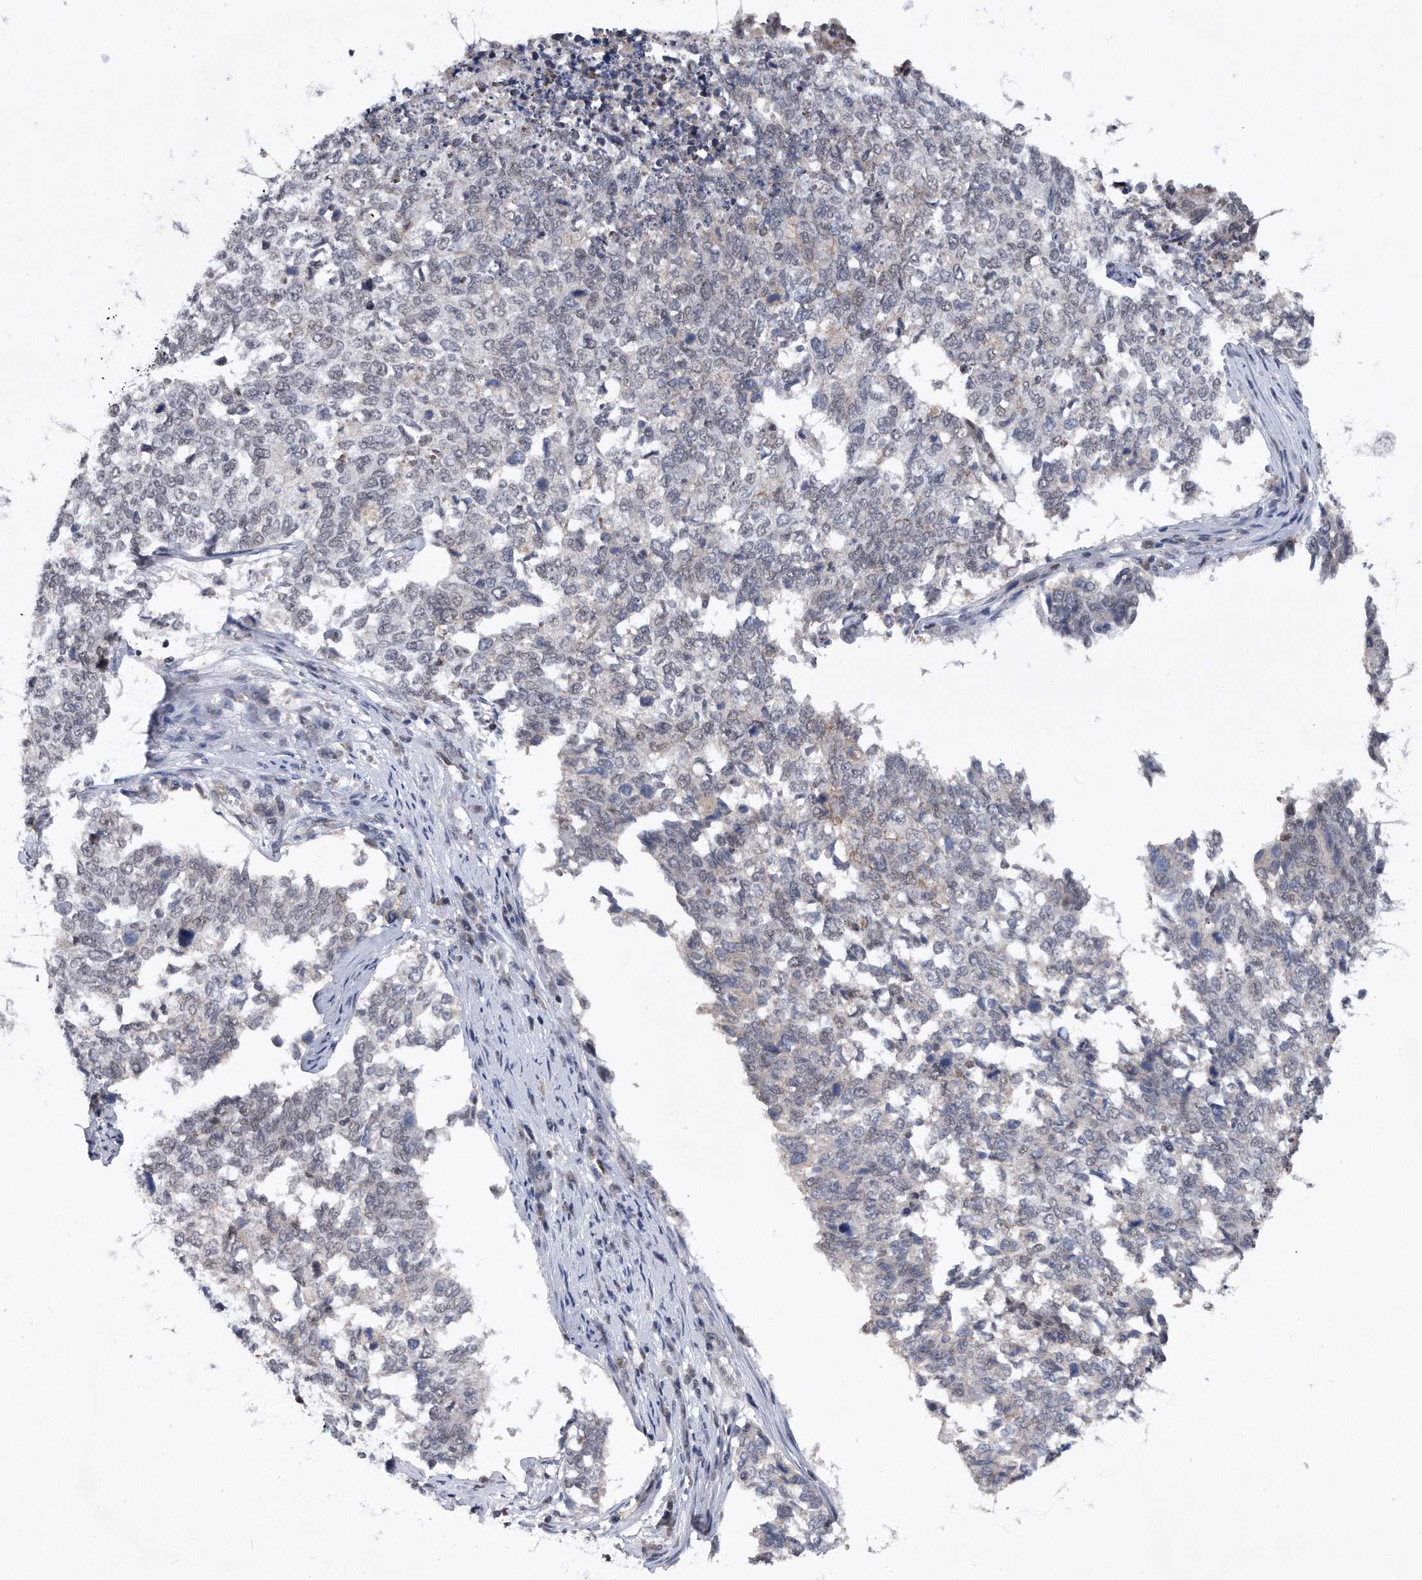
{"staining": {"intensity": "negative", "quantity": "none", "location": "none"}, "tissue": "cervical cancer", "cell_type": "Tumor cells", "image_type": "cancer", "snomed": [{"axis": "morphology", "description": "Squamous cell carcinoma, NOS"}, {"axis": "topography", "description": "Cervix"}], "caption": "Immunohistochemical staining of squamous cell carcinoma (cervical) shows no significant positivity in tumor cells.", "gene": "VIRMA", "patient": {"sex": "female", "age": 63}}